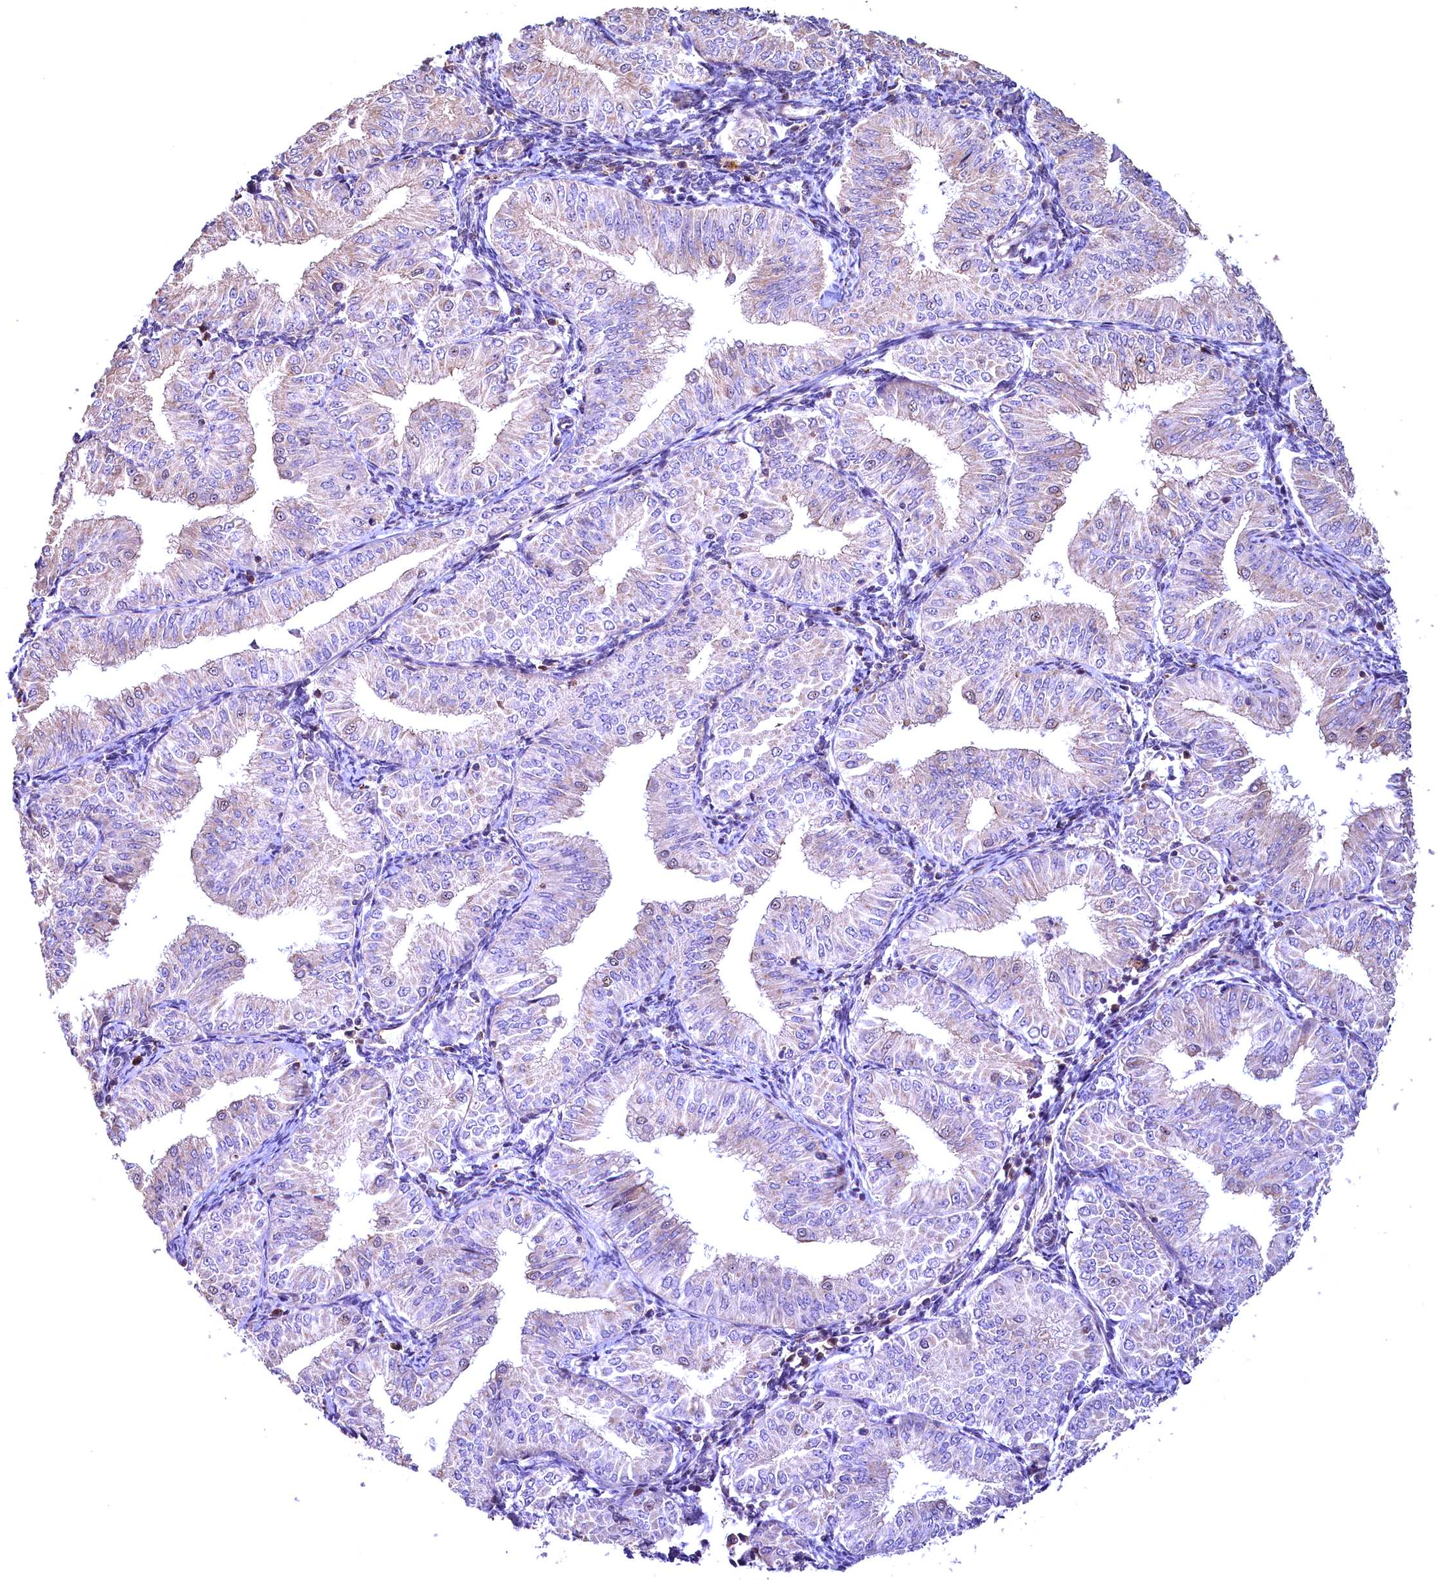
{"staining": {"intensity": "weak", "quantity": "<25%", "location": "cytoplasmic/membranous"}, "tissue": "endometrial cancer", "cell_type": "Tumor cells", "image_type": "cancer", "snomed": [{"axis": "morphology", "description": "Normal tissue, NOS"}, {"axis": "morphology", "description": "Adenocarcinoma, NOS"}, {"axis": "topography", "description": "Endometrium"}], "caption": "This is an IHC photomicrograph of endometrial cancer (adenocarcinoma). There is no positivity in tumor cells.", "gene": "FUZ", "patient": {"sex": "female", "age": 53}}